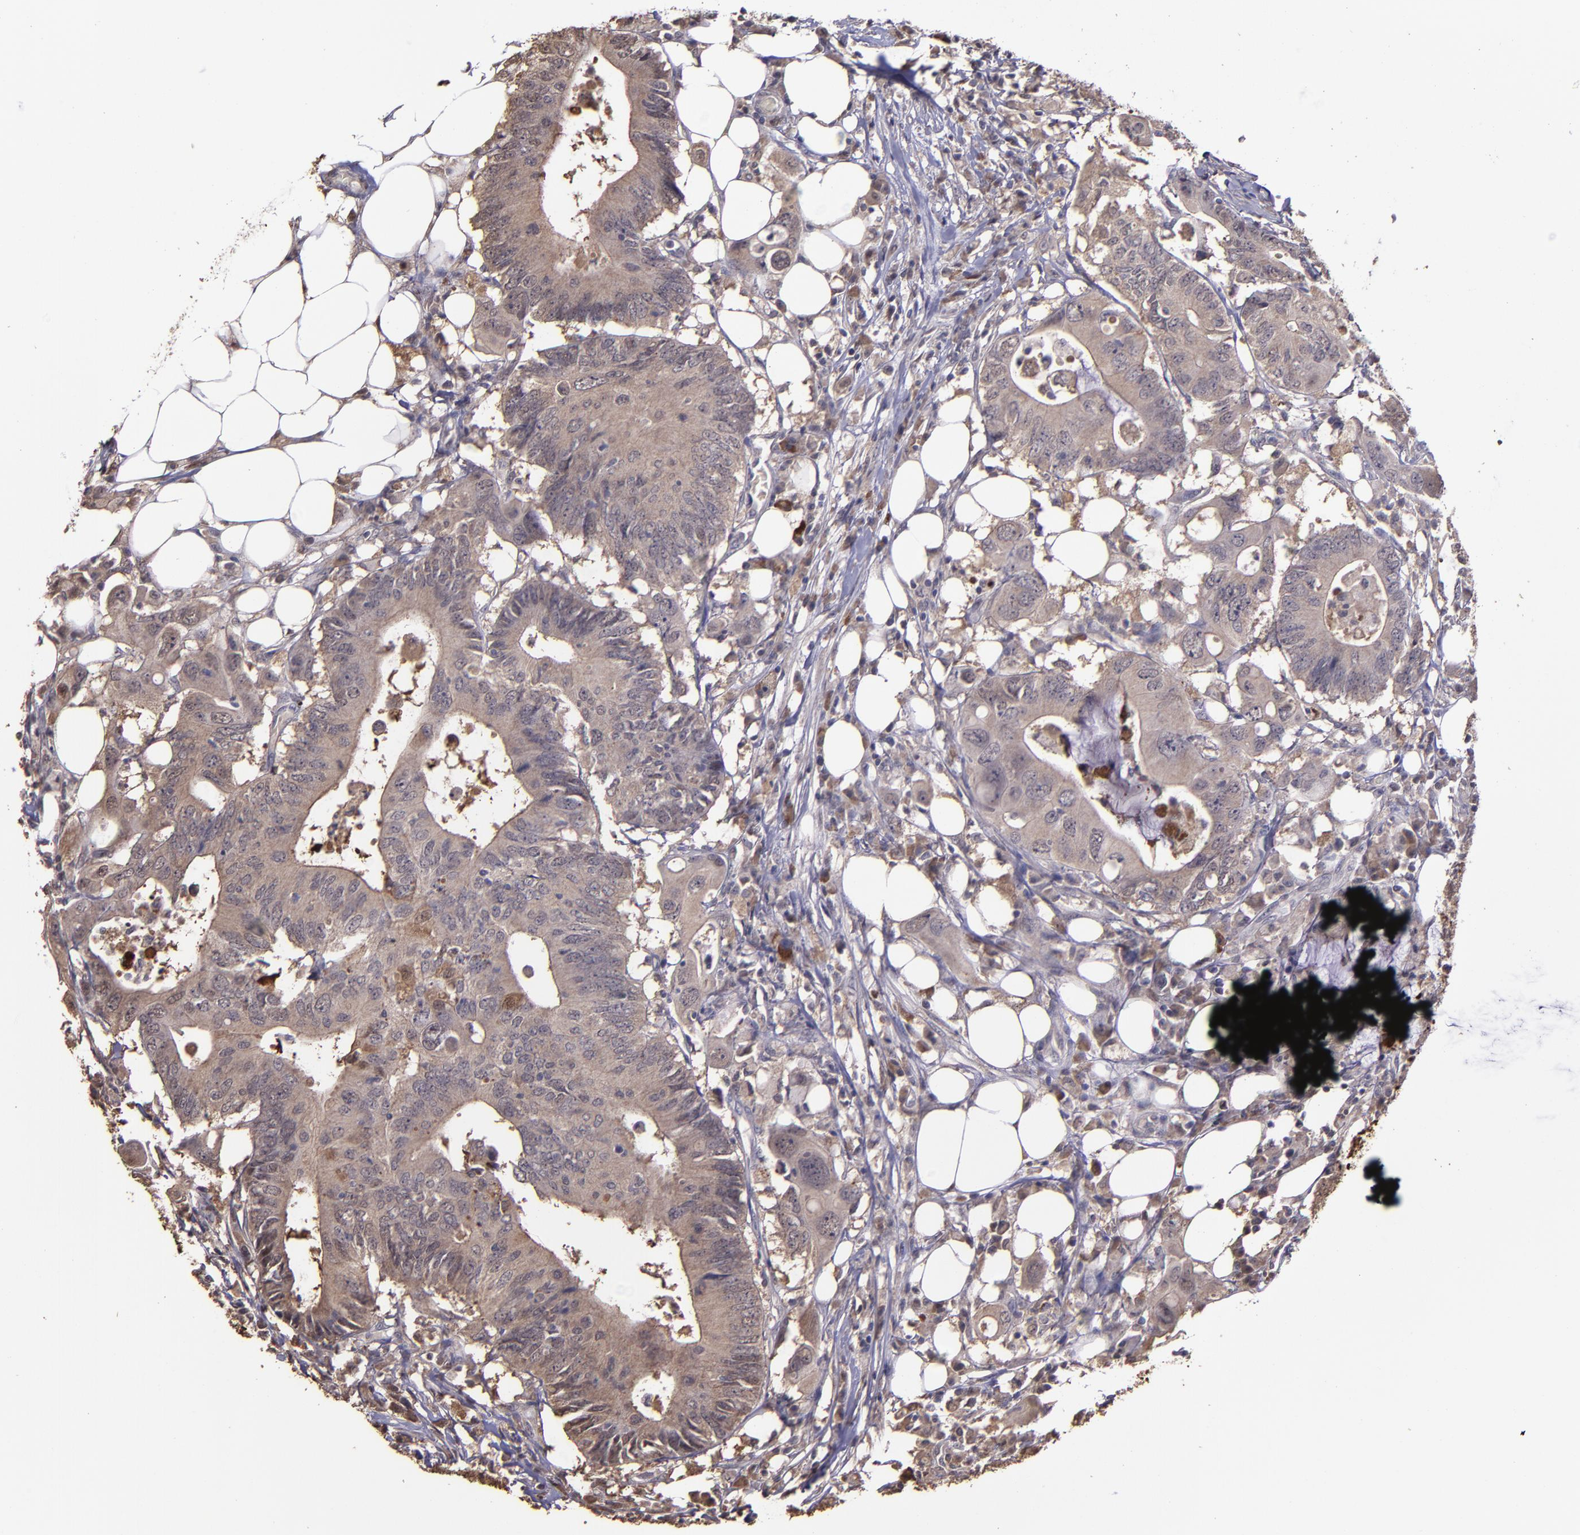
{"staining": {"intensity": "weak", "quantity": ">75%", "location": "cytoplasmic/membranous"}, "tissue": "colorectal cancer", "cell_type": "Tumor cells", "image_type": "cancer", "snomed": [{"axis": "morphology", "description": "Adenocarcinoma, NOS"}, {"axis": "topography", "description": "Colon"}], "caption": "About >75% of tumor cells in colorectal cancer (adenocarcinoma) display weak cytoplasmic/membranous protein staining as visualized by brown immunohistochemical staining.", "gene": "SERPINF2", "patient": {"sex": "male", "age": 71}}